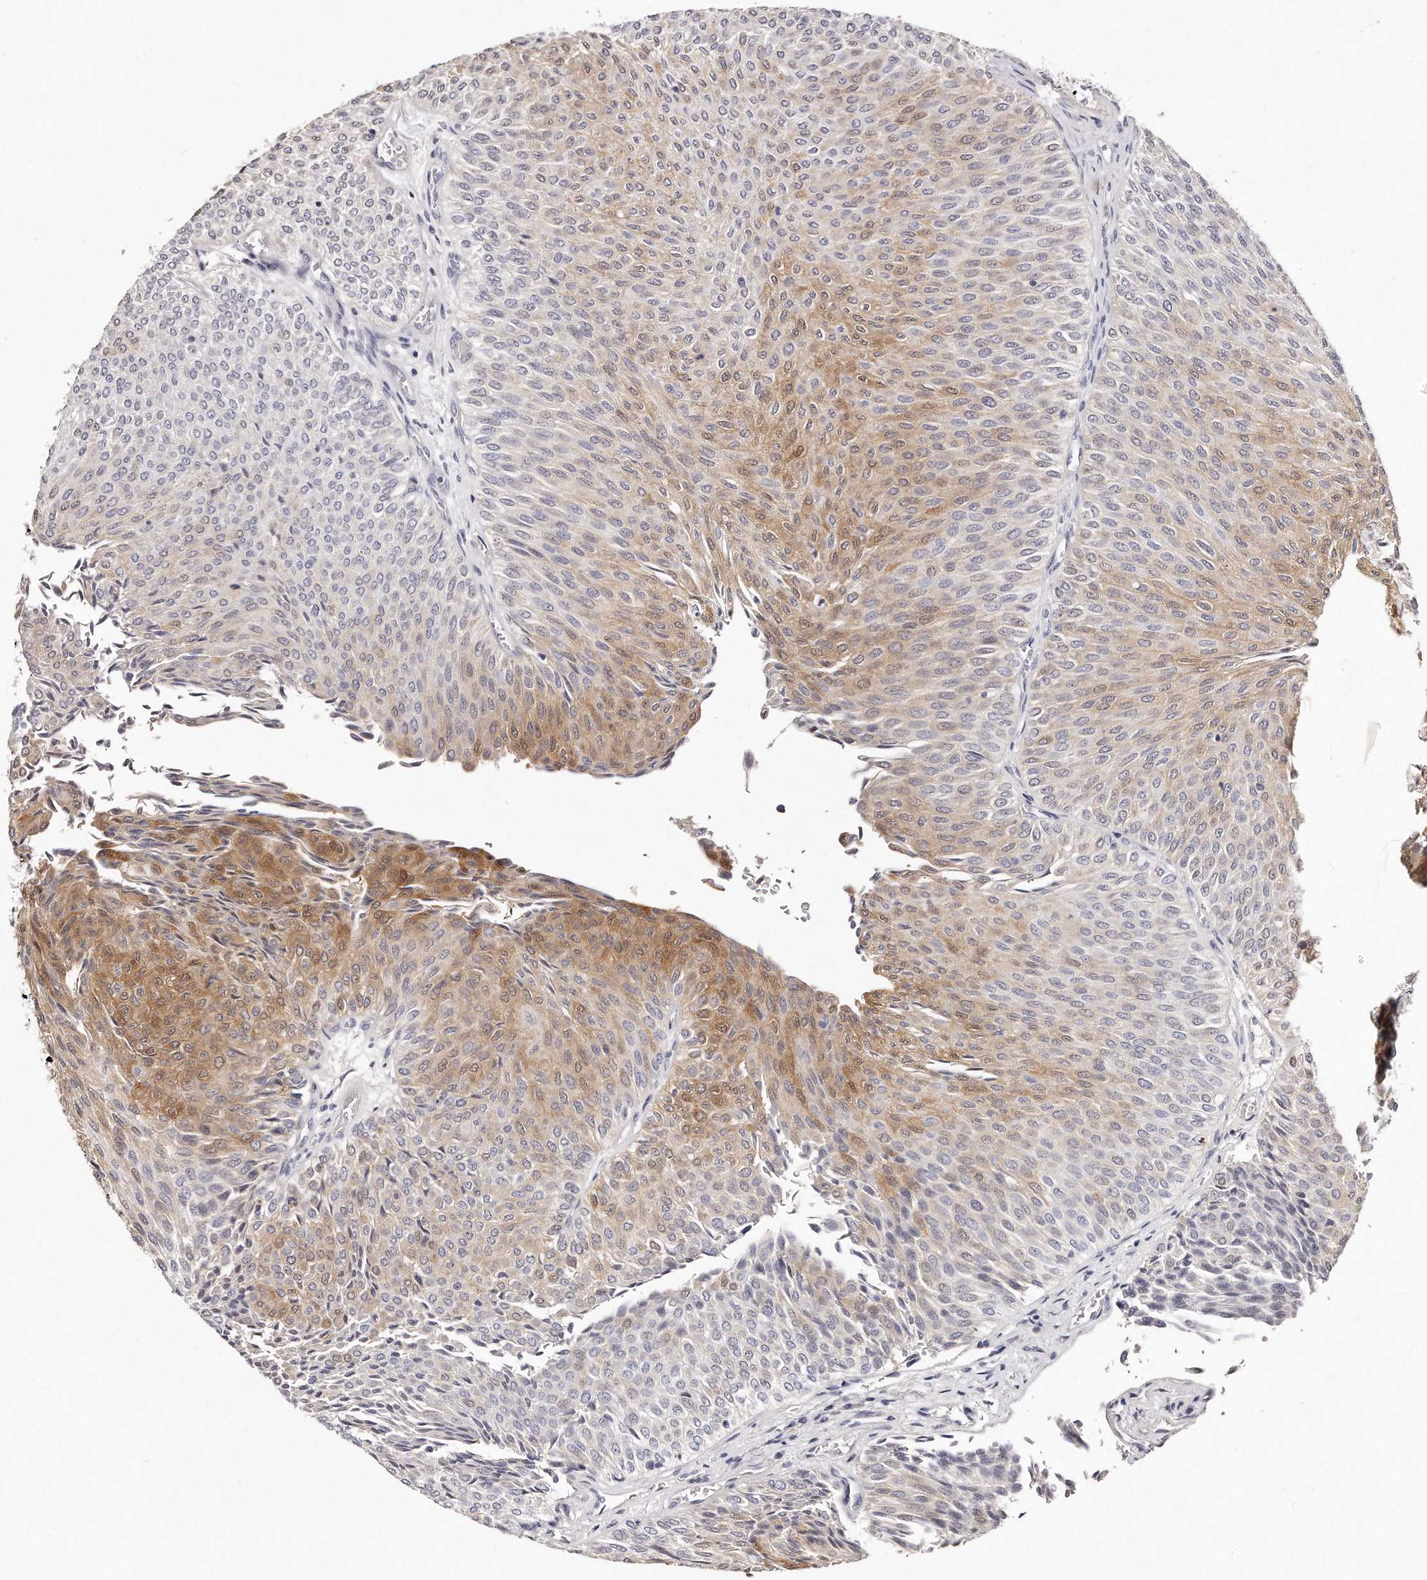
{"staining": {"intensity": "moderate", "quantity": "25%-75%", "location": "cytoplasmic/membranous,nuclear"}, "tissue": "urothelial cancer", "cell_type": "Tumor cells", "image_type": "cancer", "snomed": [{"axis": "morphology", "description": "Urothelial carcinoma, Low grade"}, {"axis": "topography", "description": "Urinary bladder"}], "caption": "Urothelial carcinoma (low-grade) stained with IHC displays moderate cytoplasmic/membranous and nuclear positivity in about 25%-75% of tumor cells.", "gene": "GDA", "patient": {"sex": "male", "age": 78}}